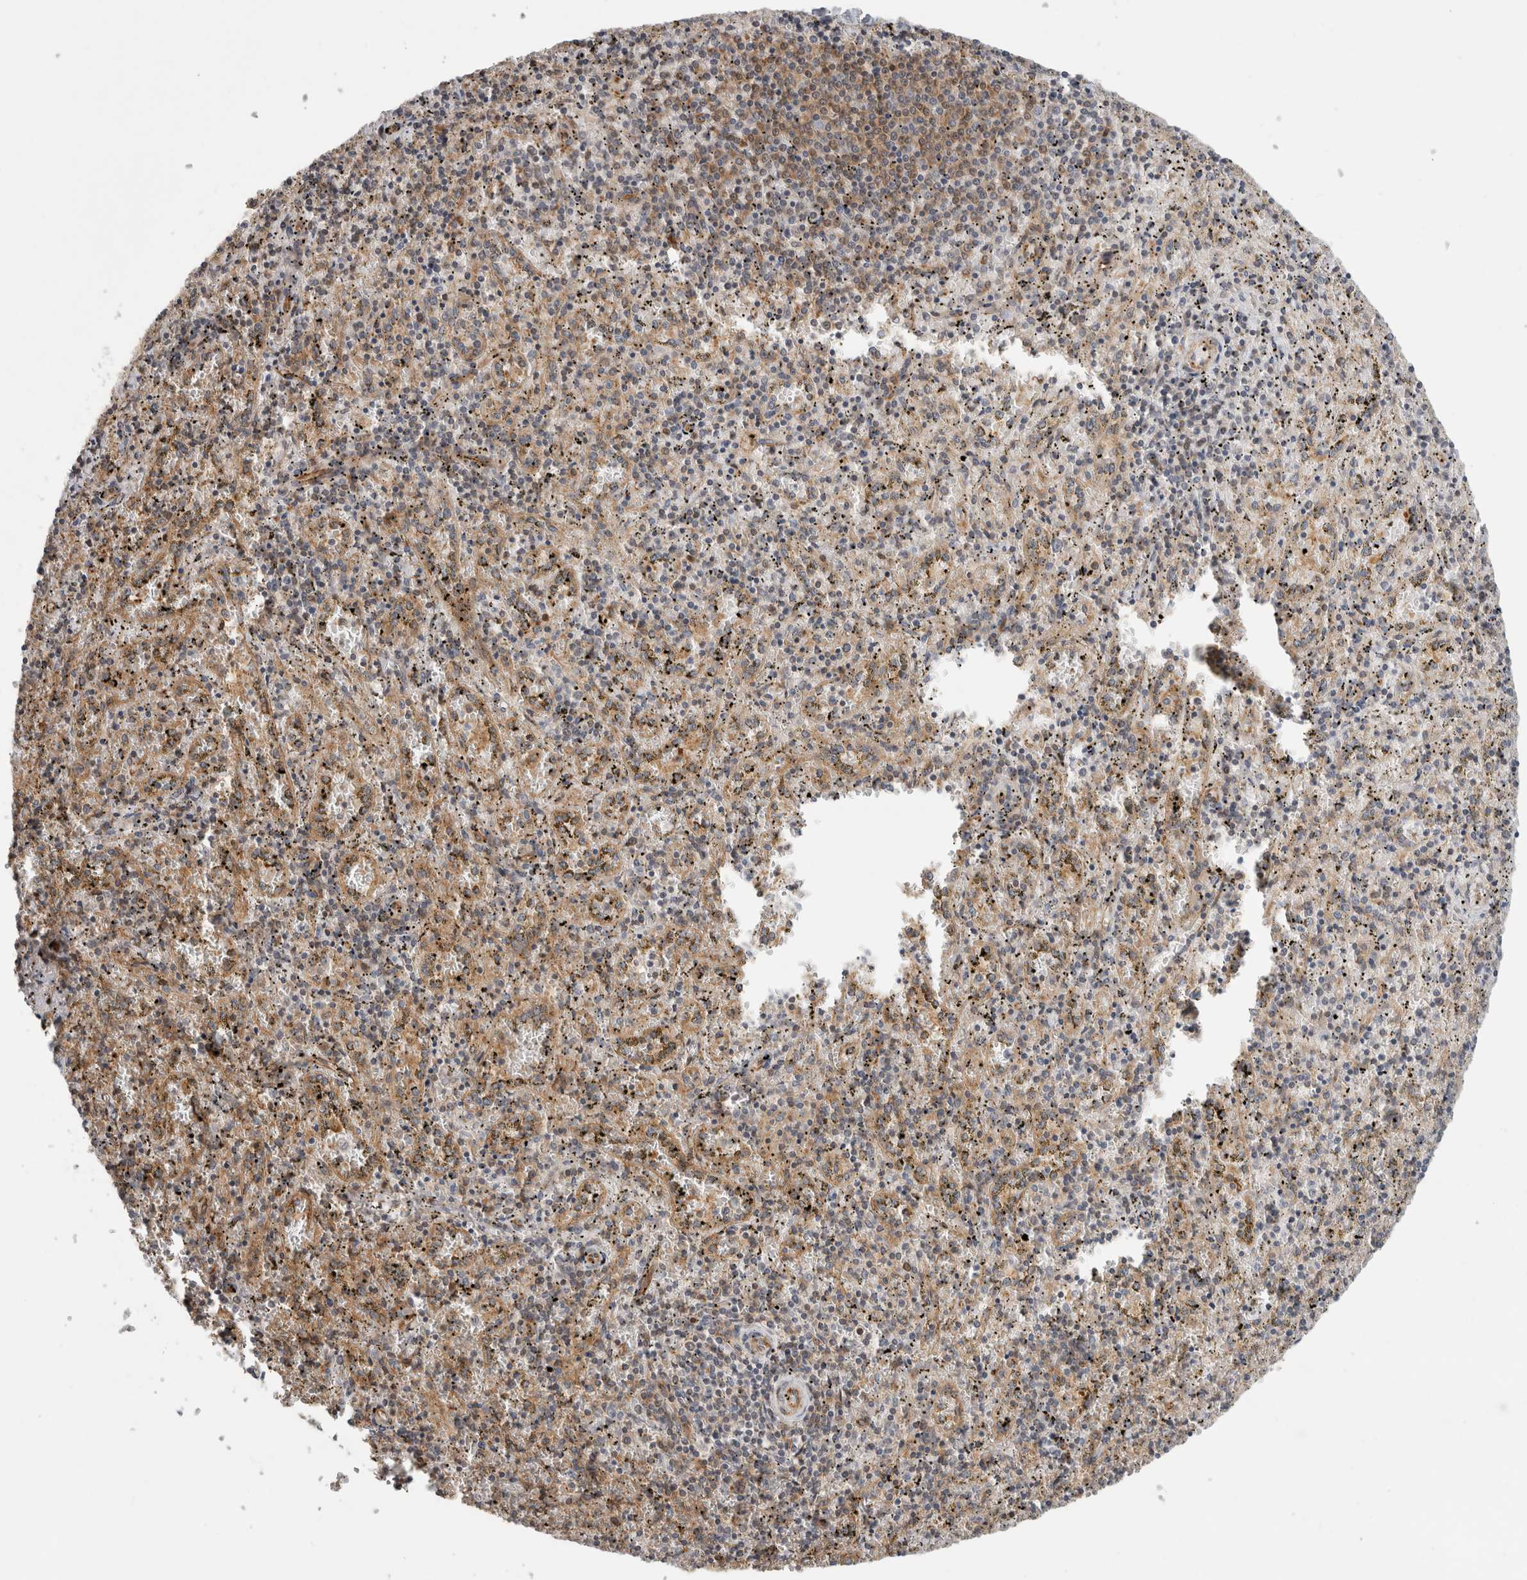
{"staining": {"intensity": "negative", "quantity": "none", "location": "none"}, "tissue": "spleen", "cell_type": "Cells in red pulp", "image_type": "normal", "snomed": [{"axis": "morphology", "description": "Normal tissue, NOS"}, {"axis": "topography", "description": "Spleen"}], "caption": "Cells in red pulp show no significant protein expression in normal spleen.", "gene": "WASF2", "patient": {"sex": "male", "age": 11}}